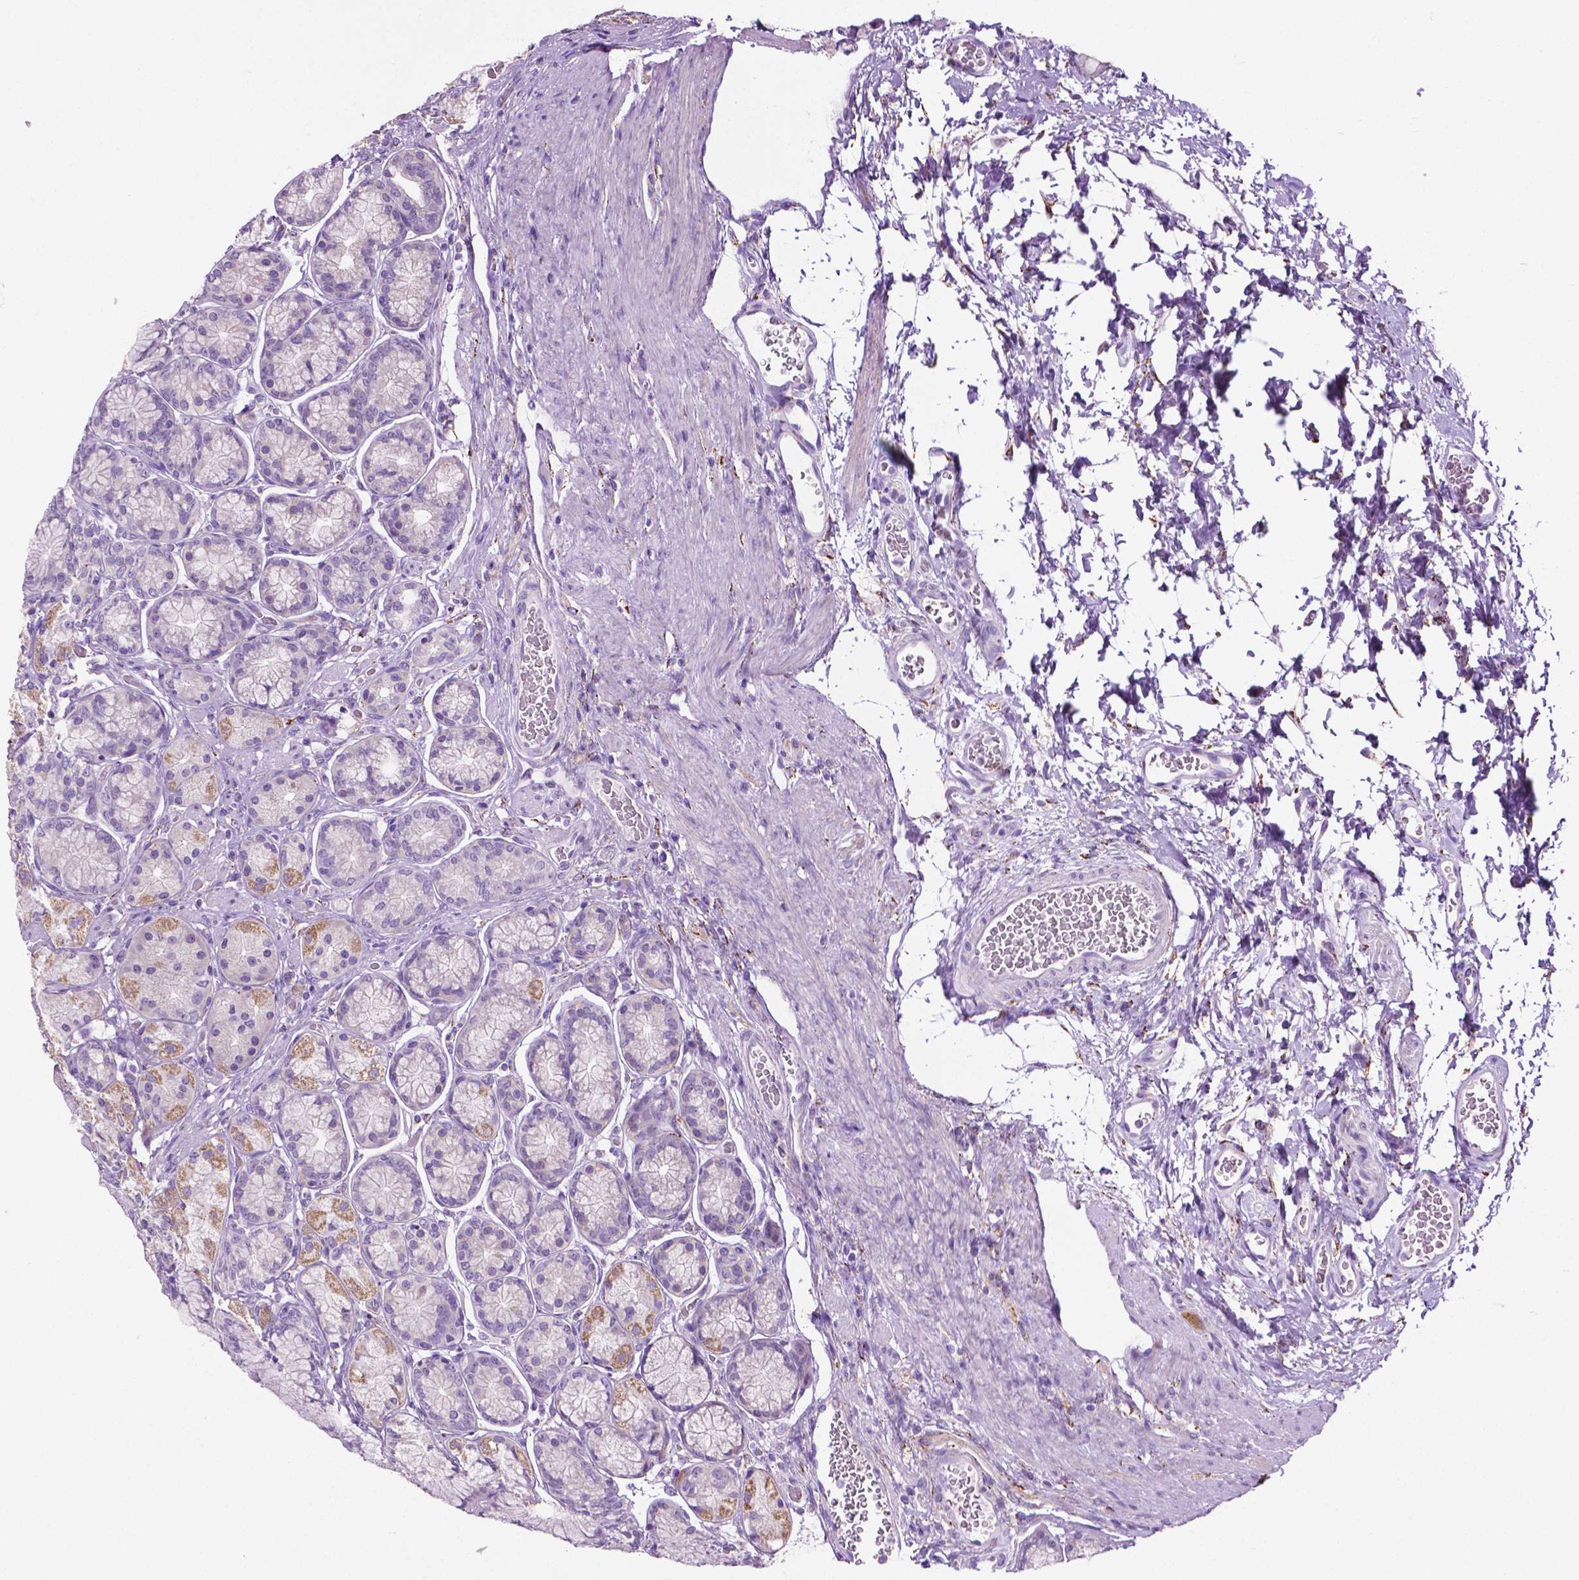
{"staining": {"intensity": "weak", "quantity": "<25%", "location": "cytoplasmic/membranous"}, "tissue": "stomach", "cell_type": "Glandular cells", "image_type": "normal", "snomed": [{"axis": "morphology", "description": "Normal tissue, NOS"}, {"axis": "morphology", "description": "Adenocarcinoma, NOS"}, {"axis": "morphology", "description": "Adenocarcinoma, High grade"}, {"axis": "topography", "description": "Stomach, upper"}, {"axis": "topography", "description": "Stomach"}], "caption": "An IHC image of normal stomach is shown. There is no staining in glandular cells of stomach.", "gene": "TMEM132E", "patient": {"sex": "female", "age": 65}}